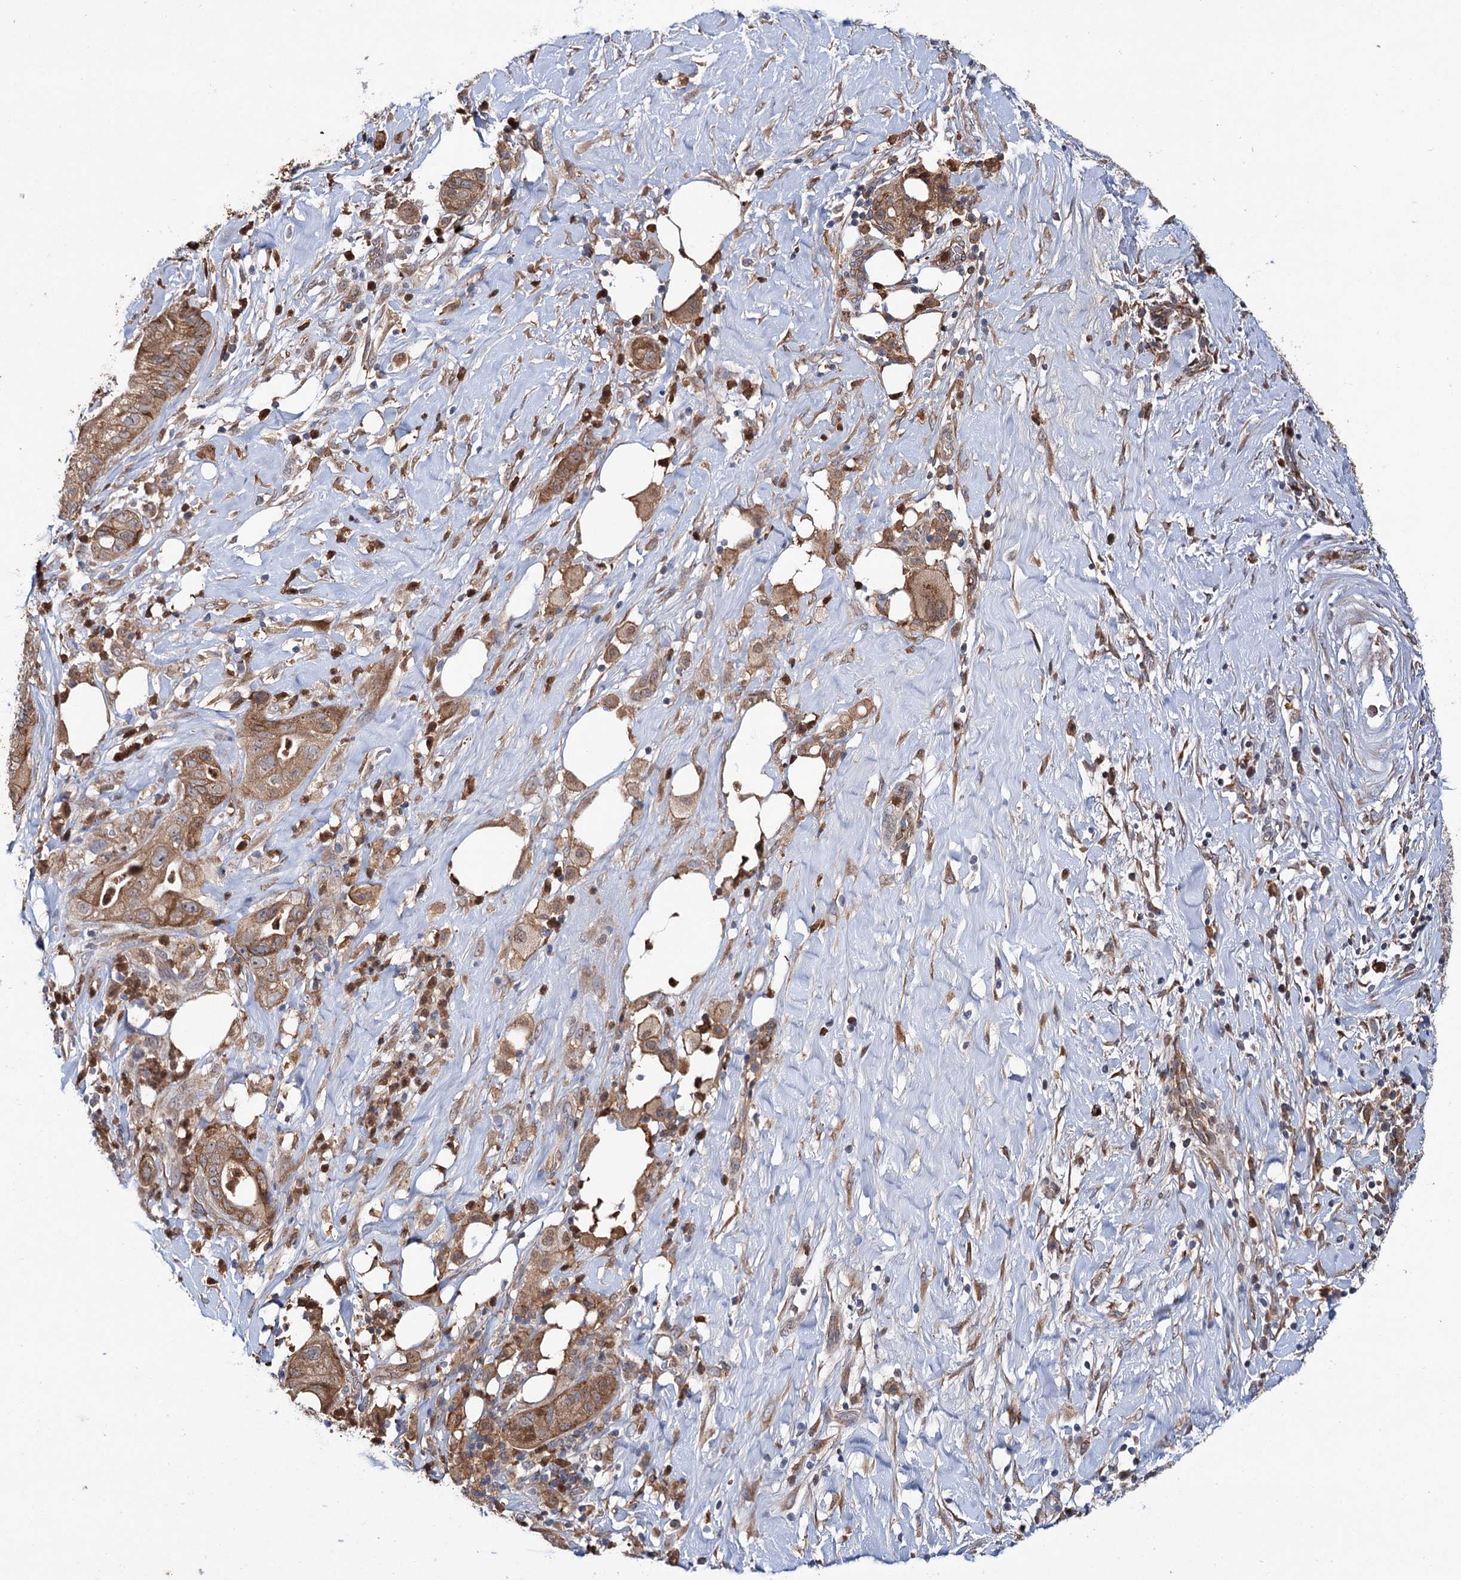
{"staining": {"intensity": "moderate", "quantity": ">75%", "location": "cytoplasmic/membranous"}, "tissue": "pancreatic cancer", "cell_type": "Tumor cells", "image_type": "cancer", "snomed": [{"axis": "morphology", "description": "Adenocarcinoma, NOS"}, {"axis": "topography", "description": "Pancreas"}], "caption": "Immunohistochemical staining of human adenocarcinoma (pancreatic) demonstrates medium levels of moderate cytoplasmic/membranous staining in approximately >75% of tumor cells. The staining is performed using DAB (3,3'-diaminobenzidine) brown chromogen to label protein expression. The nuclei are counter-stained blue using hematoxylin.", "gene": "PTPN3", "patient": {"sex": "male", "age": 58}}